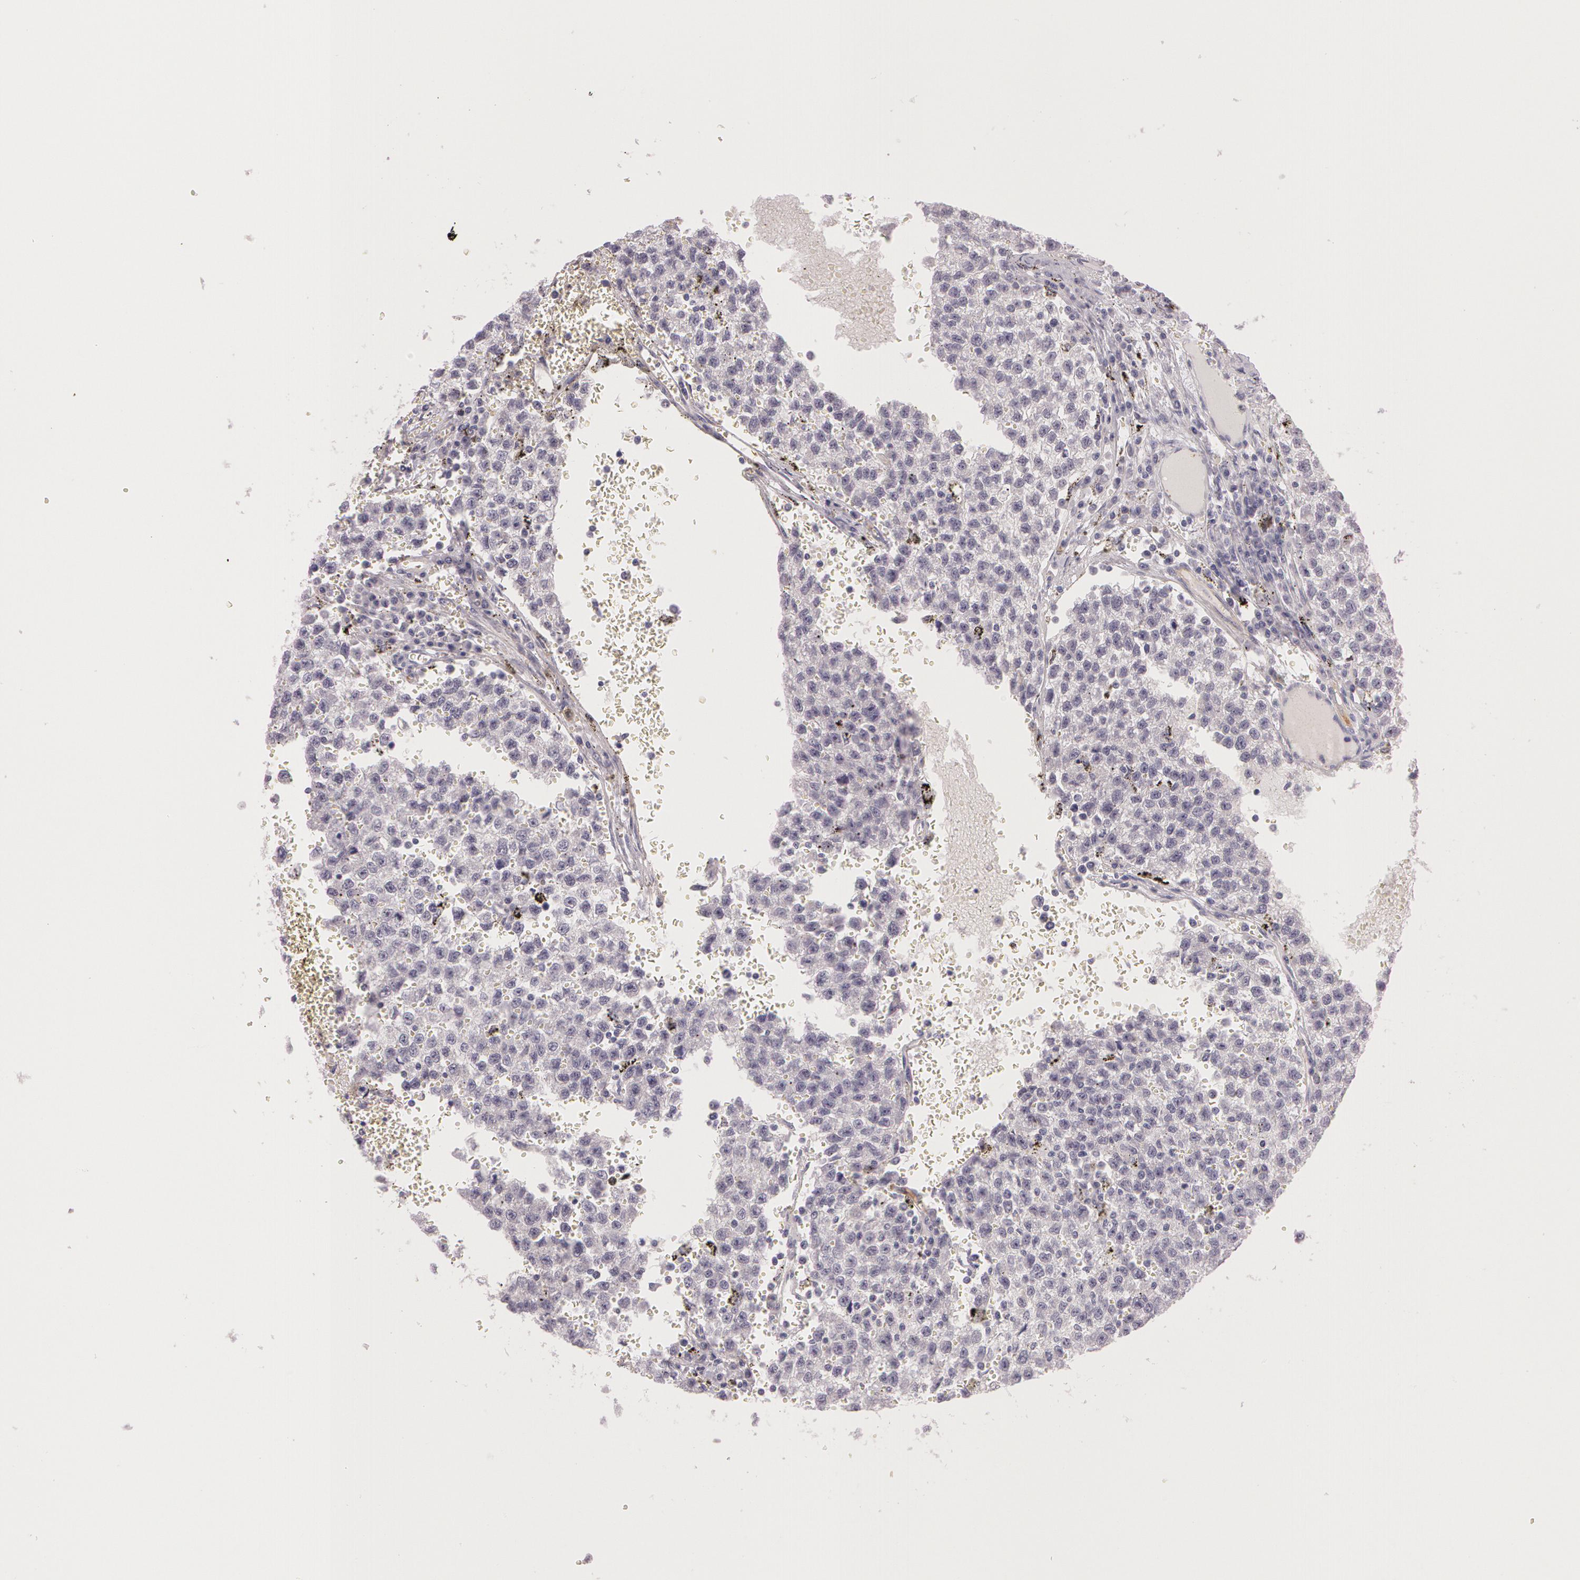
{"staining": {"intensity": "negative", "quantity": "none", "location": "none"}, "tissue": "testis cancer", "cell_type": "Tumor cells", "image_type": "cancer", "snomed": [{"axis": "morphology", "description": "Seminoma, NOS"}, {"axis": "topography", "description": "Testis"}], "caption": "A photomicrograph of testis cancer (seminoma) stained for a protein exhibits no brown staining in tumor cells.", "gene": "G2E3", "patient": {"sex": "male", "age": 35}}